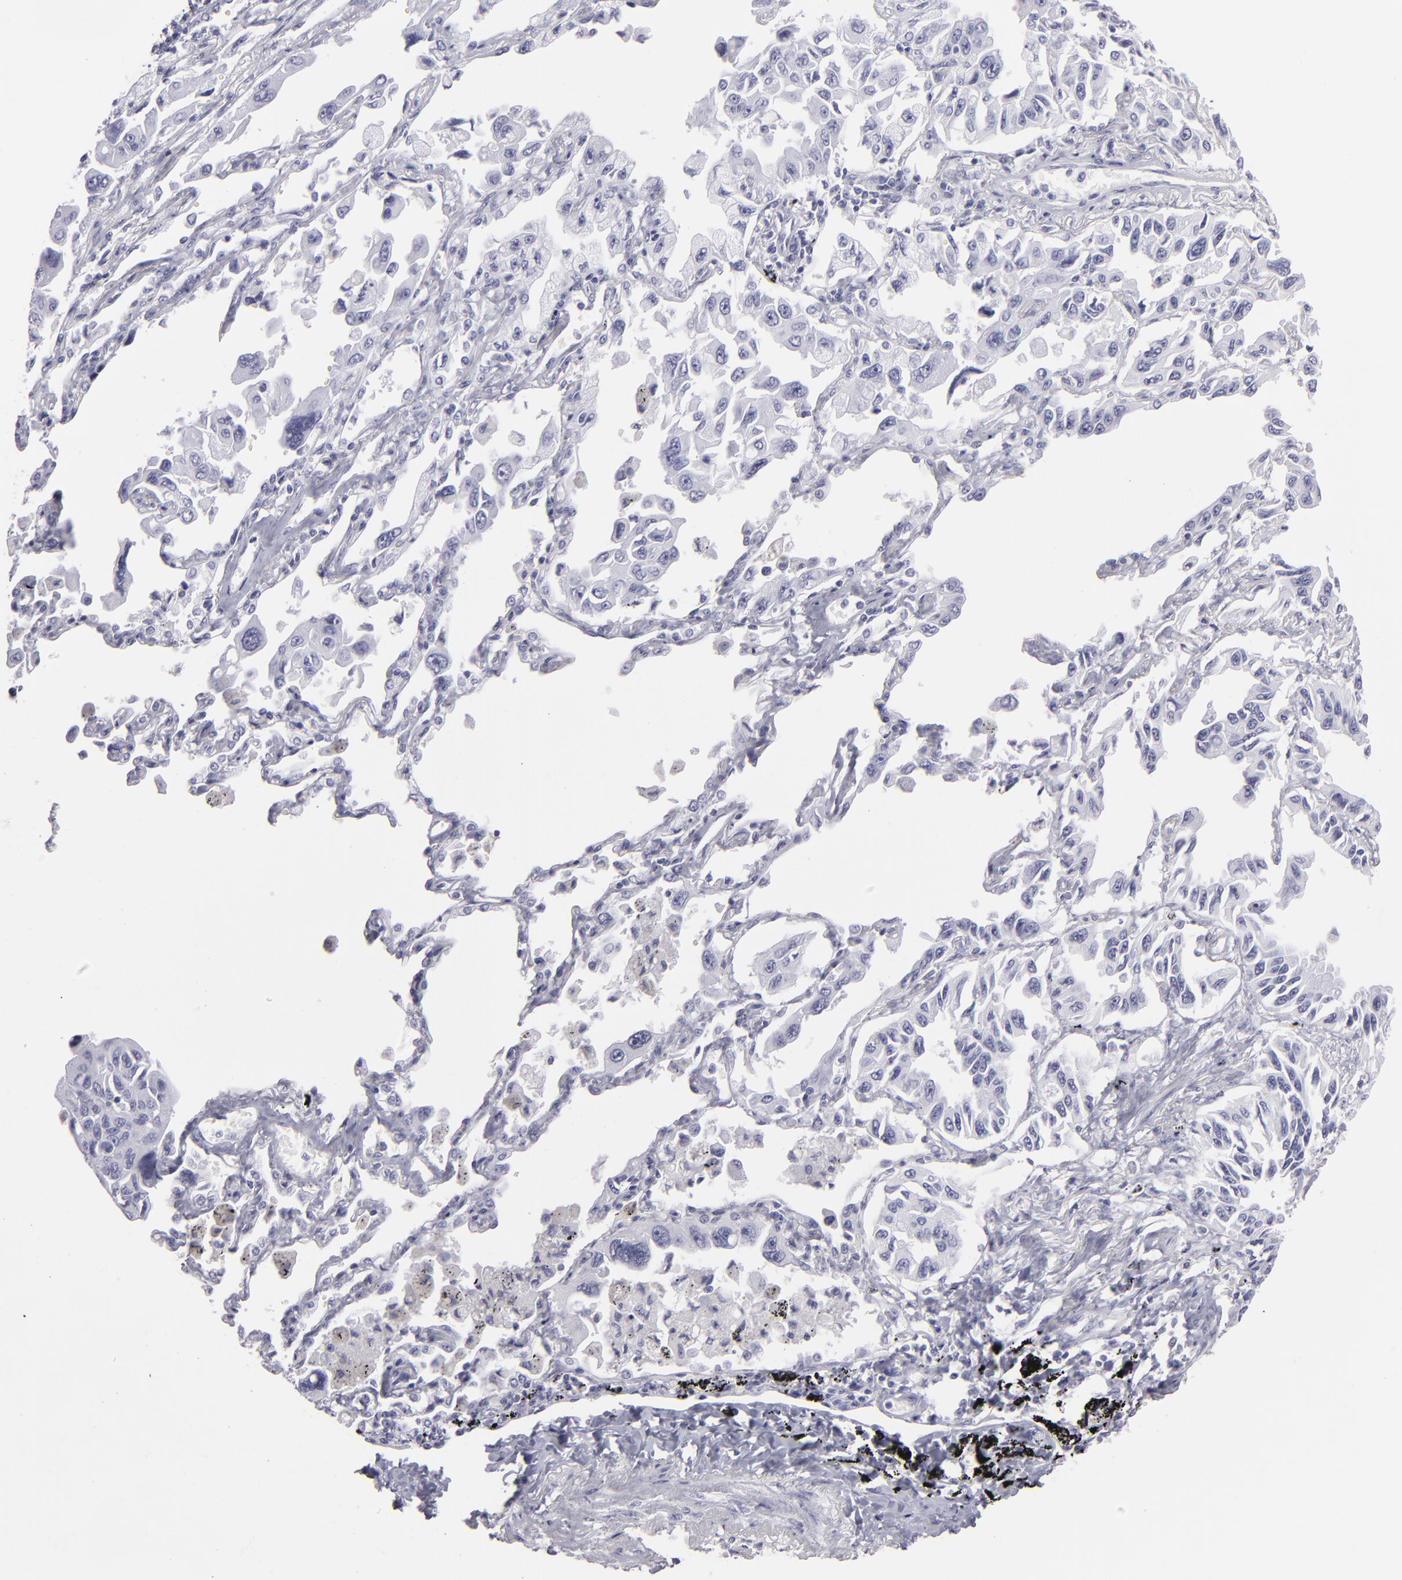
{"staining": {"intensity": "negative", "quantity": "none", "location": "none"}, "tissue": "lung cancer", "cell_type": "Tumor cells", "image_type": "cancer", "snomed": [{"axis": "morphology", "description": "Adenocarcinoma, NOS"}, {"axis": "topography", "description": "Lung"}], "caption": "Immunohistochemistry of lung adenocarcinoma shows no staining in tumor cells.", "gene": "FLG", "patient": {"sex": "male", "age": 64}}